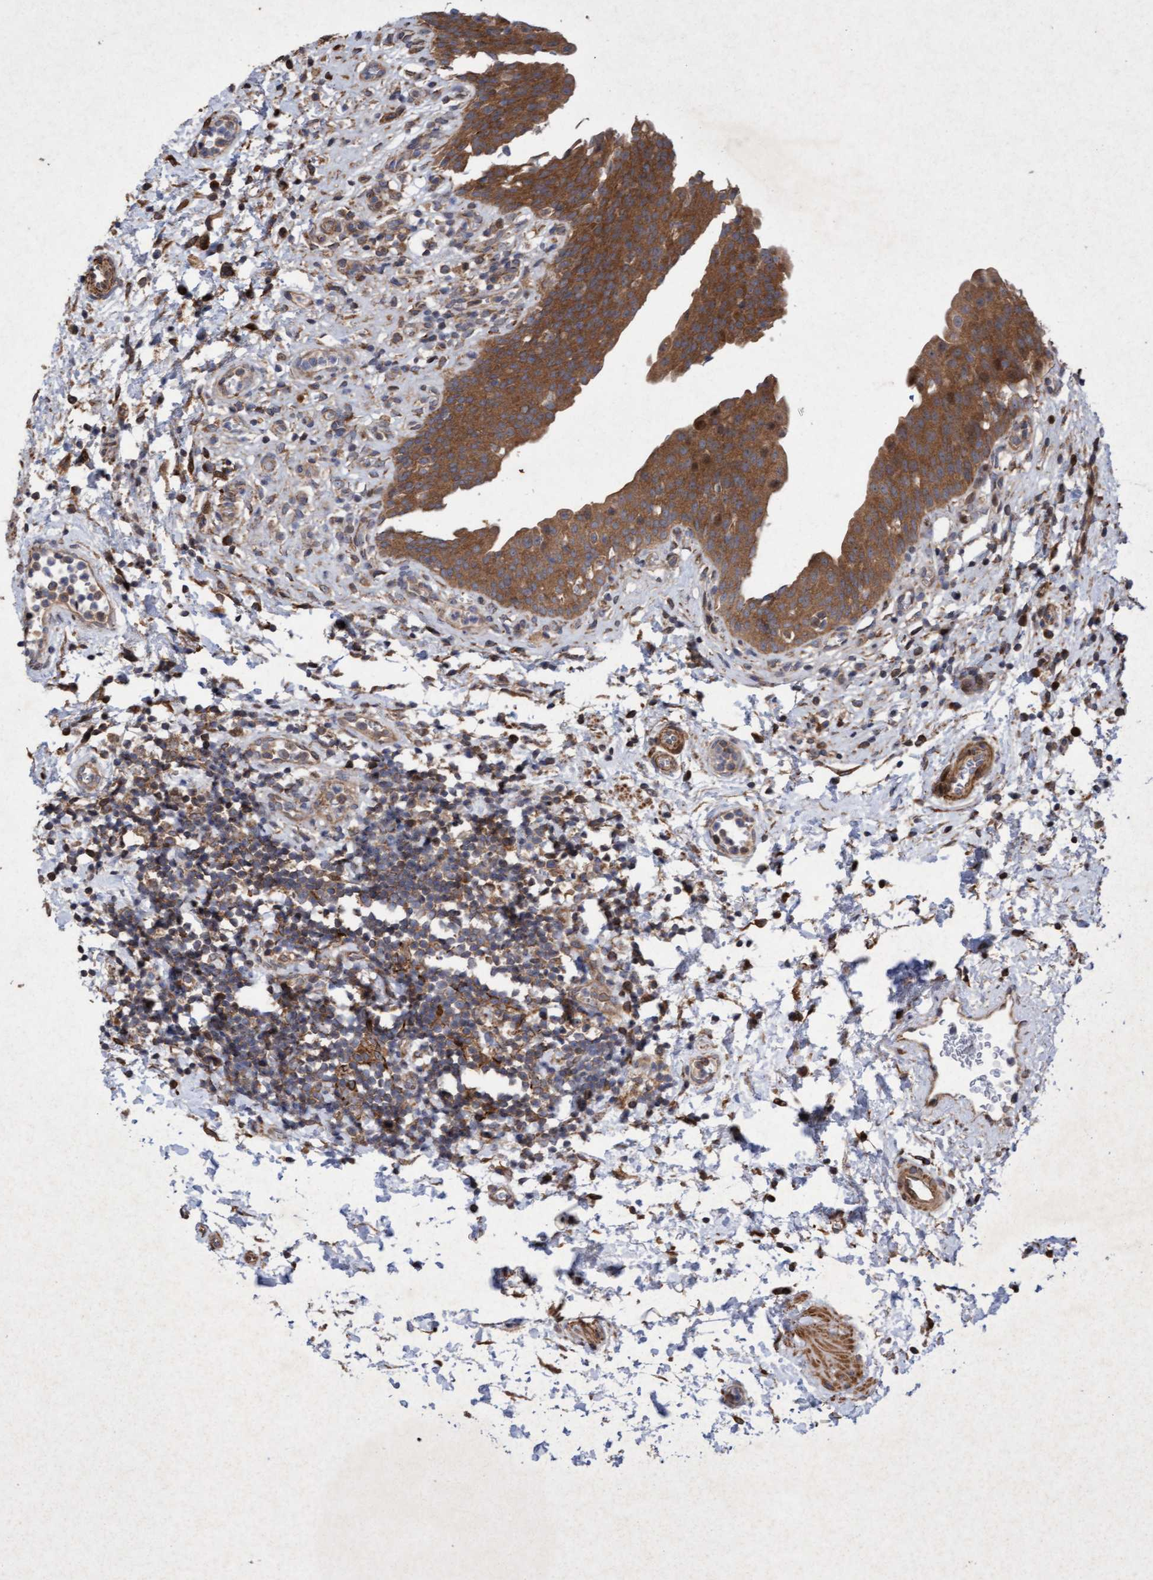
{"staining": {"intensity": "moderate", "quantity": ">75%", "location": "cytoplasmic/membranous"}, "tissue": "urinary bladder", "cell_type": "Urothelial cells", "image_type": "normal", "snomed": [{"axis": "morphology", "description": "Normal tissue, NOS"}, {"axis": "topography", "description": "Urinary bladder"}], "caption": "The micrograph exhibits immunohistochemical staining of unremarkable urinary bladder. There is moderate cytoplasmic/membranous staining is appreciated in about >75% of urothelial cells.", "gene": "ELP5", "patient": {"sex": "male", "age": 37}}